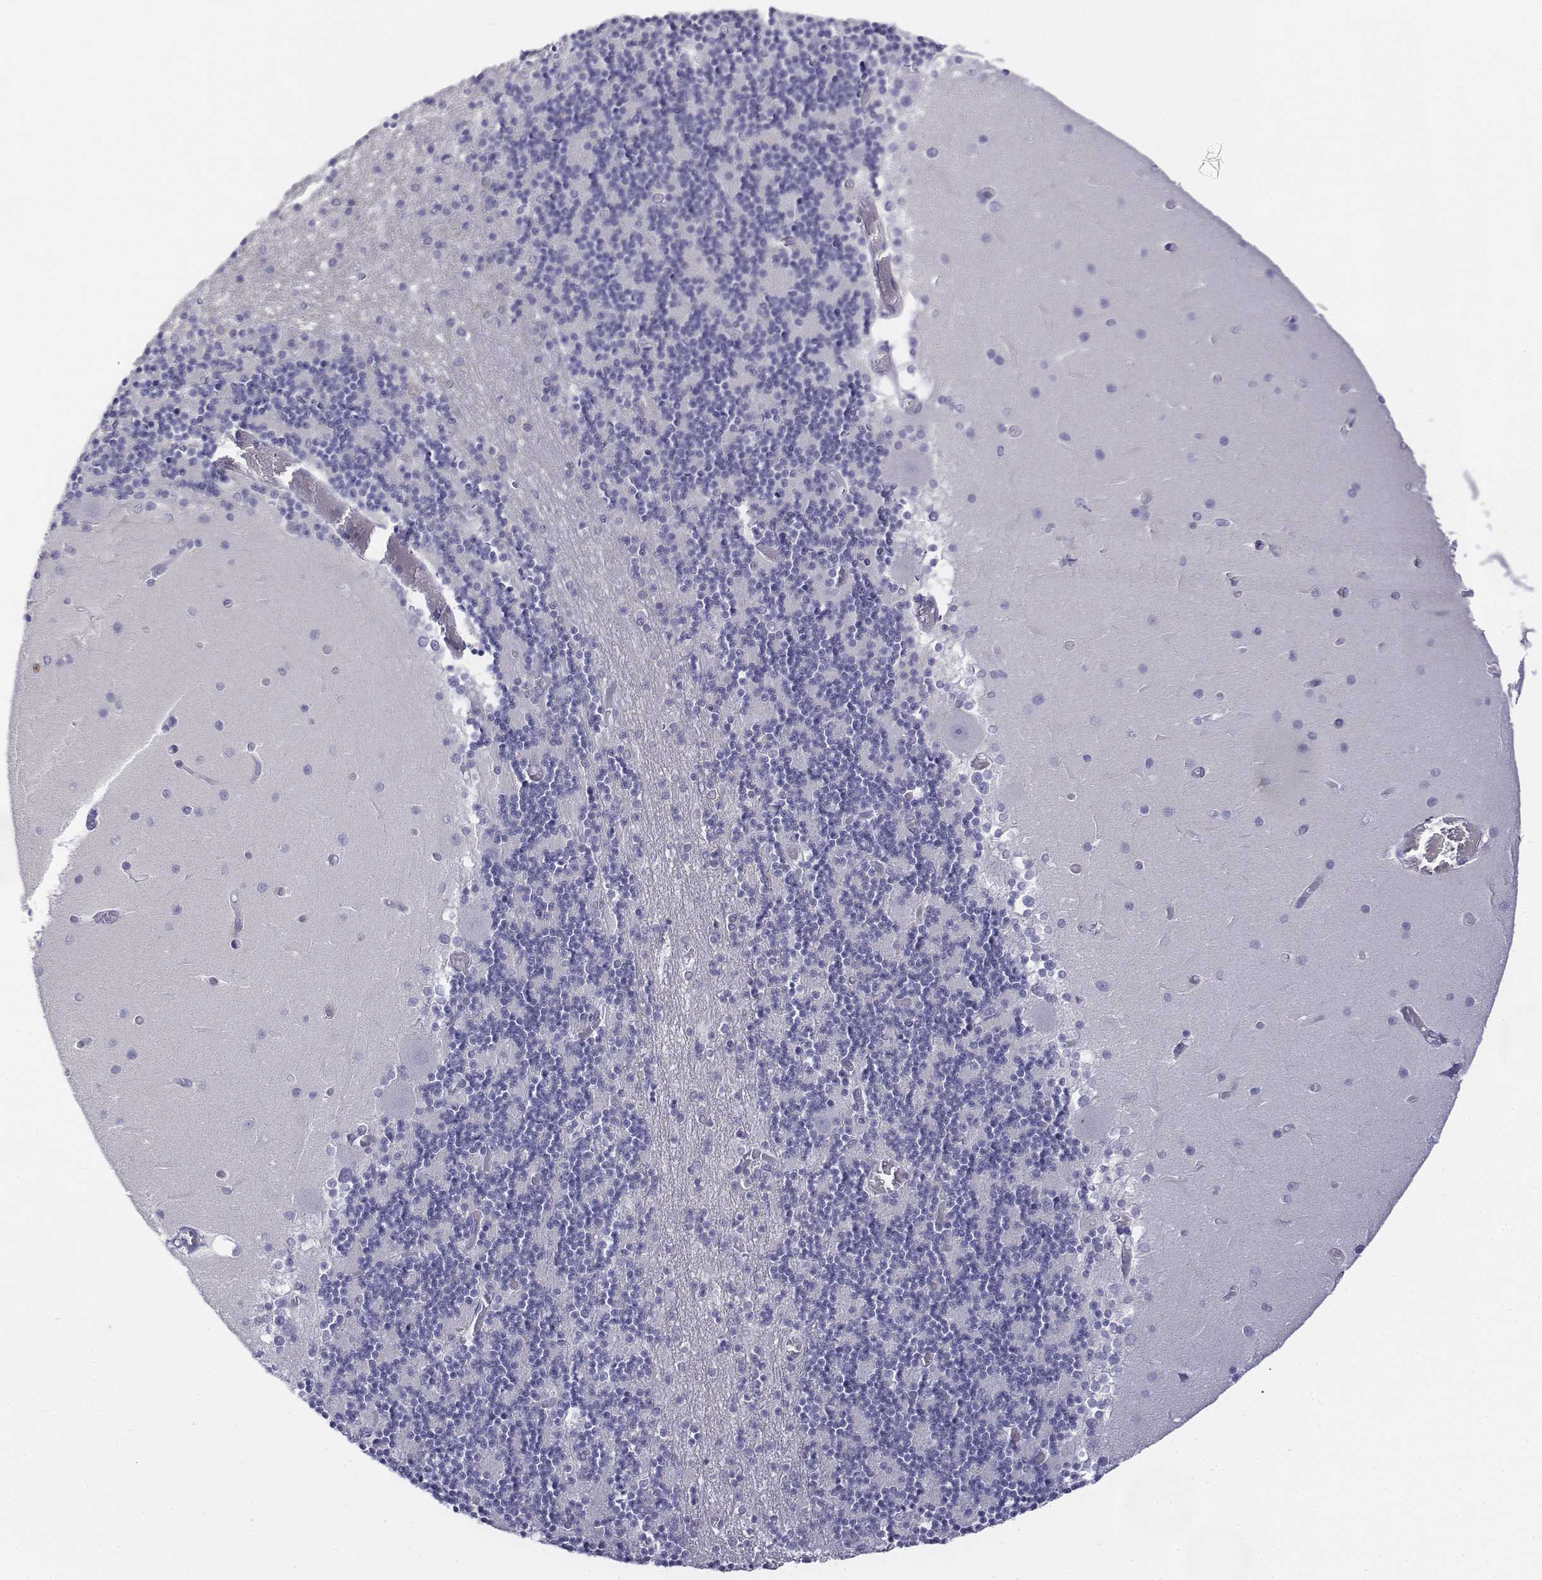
{"staining": {"intensity": "negative", "quantity": "none", "location": "none"}, "tissue": "cerebellum", "cell_type": "Cells in granular layer", "image_type": "normal", "snomed": [{"axis": "morphology", "description": "Normal tissue, NOS"}, {"axis": "topography", "description": "Cerebellum"}], "caption": "A micrograph of cerebellum stained for a protein demonstrates no brown staining in cells in granular layer.", "gene": "CD3E", "patient": {"sex": "female", "age": 28}}